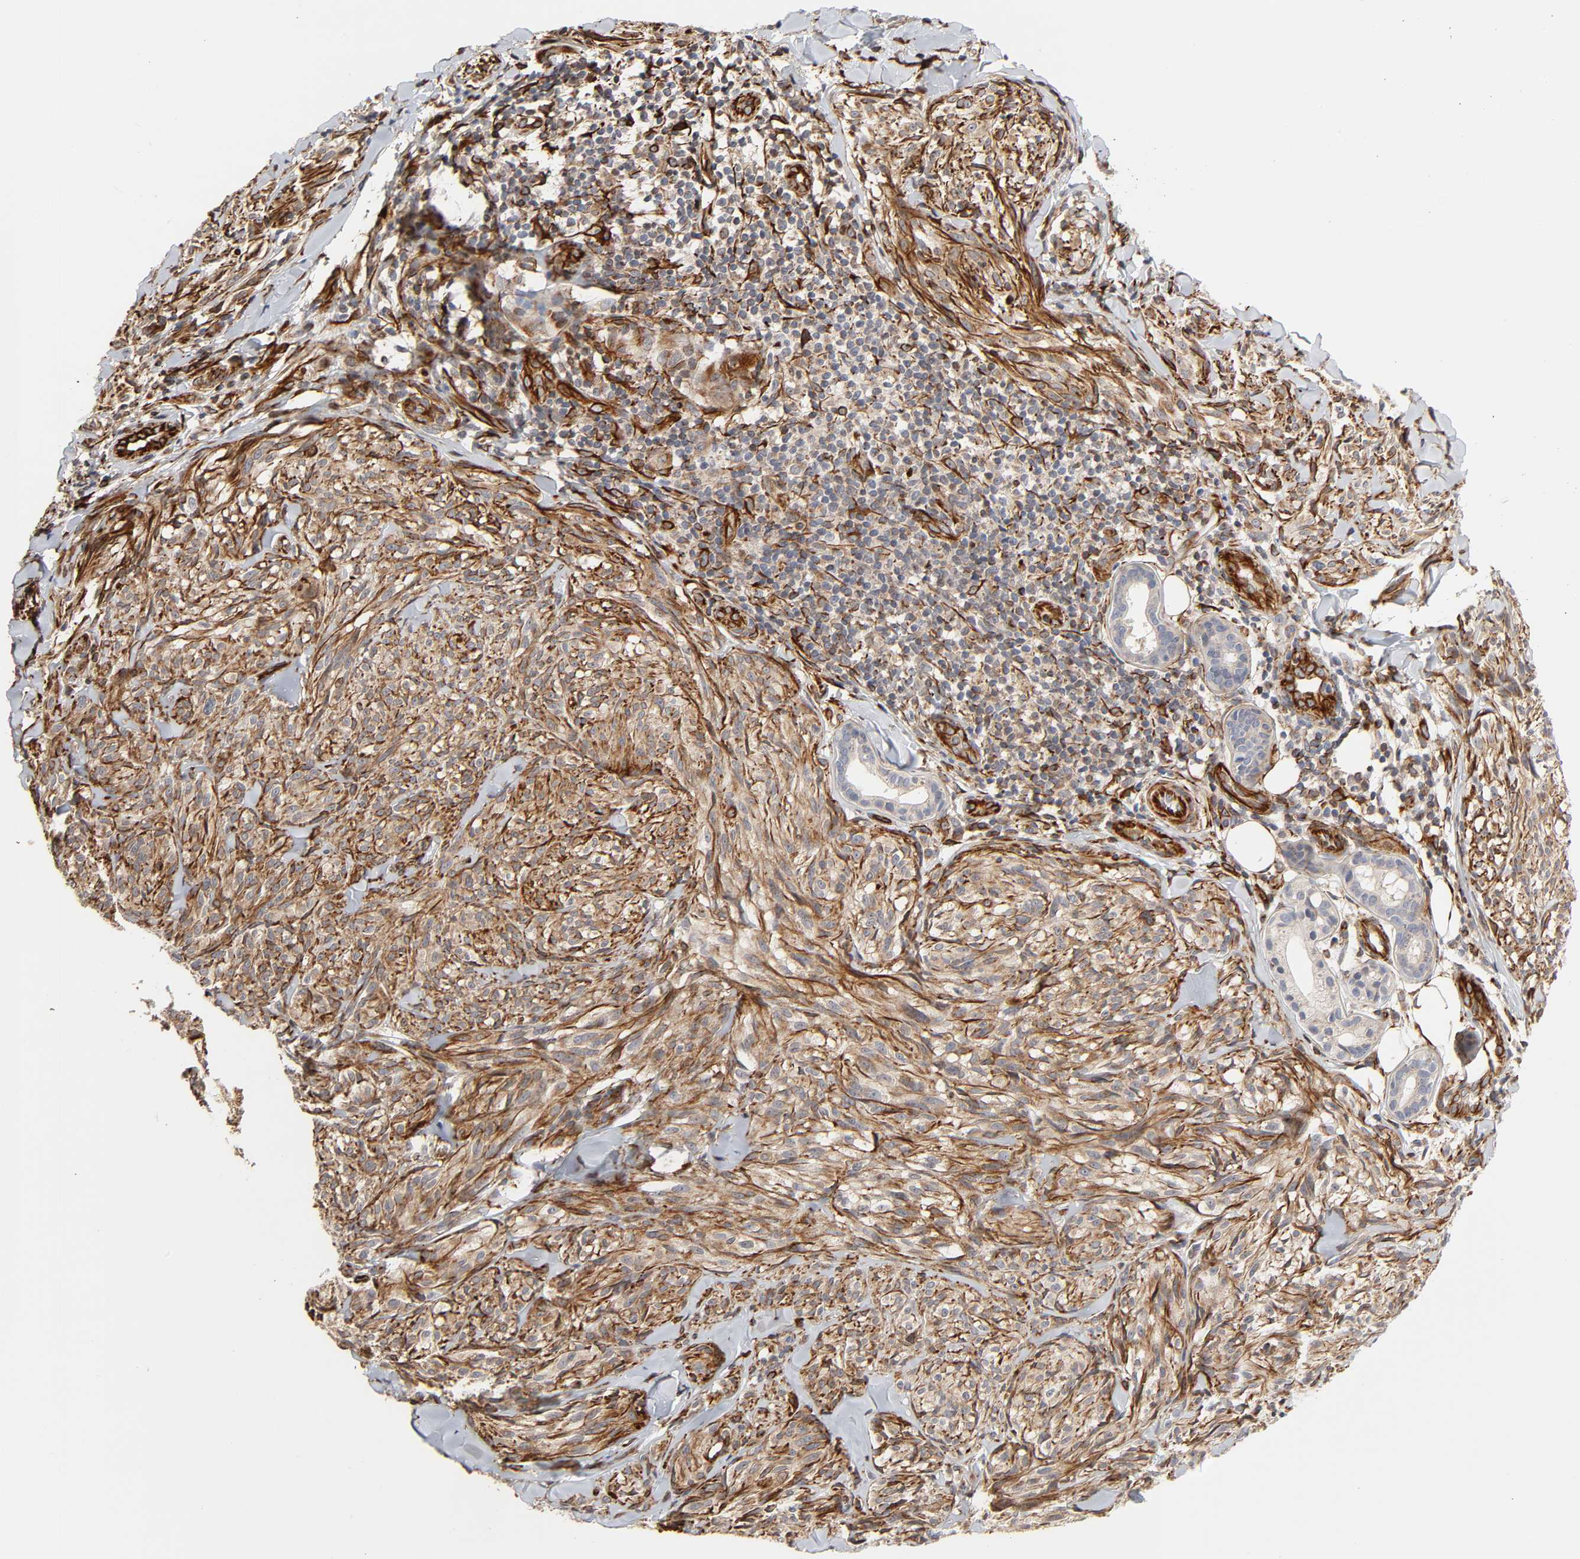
{"staining": {"intensity": "moderate", "quantity": ">75%", "location": "cytoplasmic/membranous"}, "tissue": "melanoma", "cell_type": "Tumor cells", "image_type": "cancer", "snomed": [{"axis": "morphology", "description": "Malignant melanoma, Metastatic site"}, {"axis": "topography", "description": "Skin"}], "caption": "Human melanoma stained with a brown dye reveals moderate cytoplasmic/membranous positive expression in about >75% of tumor cells.", "gene": "FAM118A", "patient": {"sex": "female", "age": 66}}